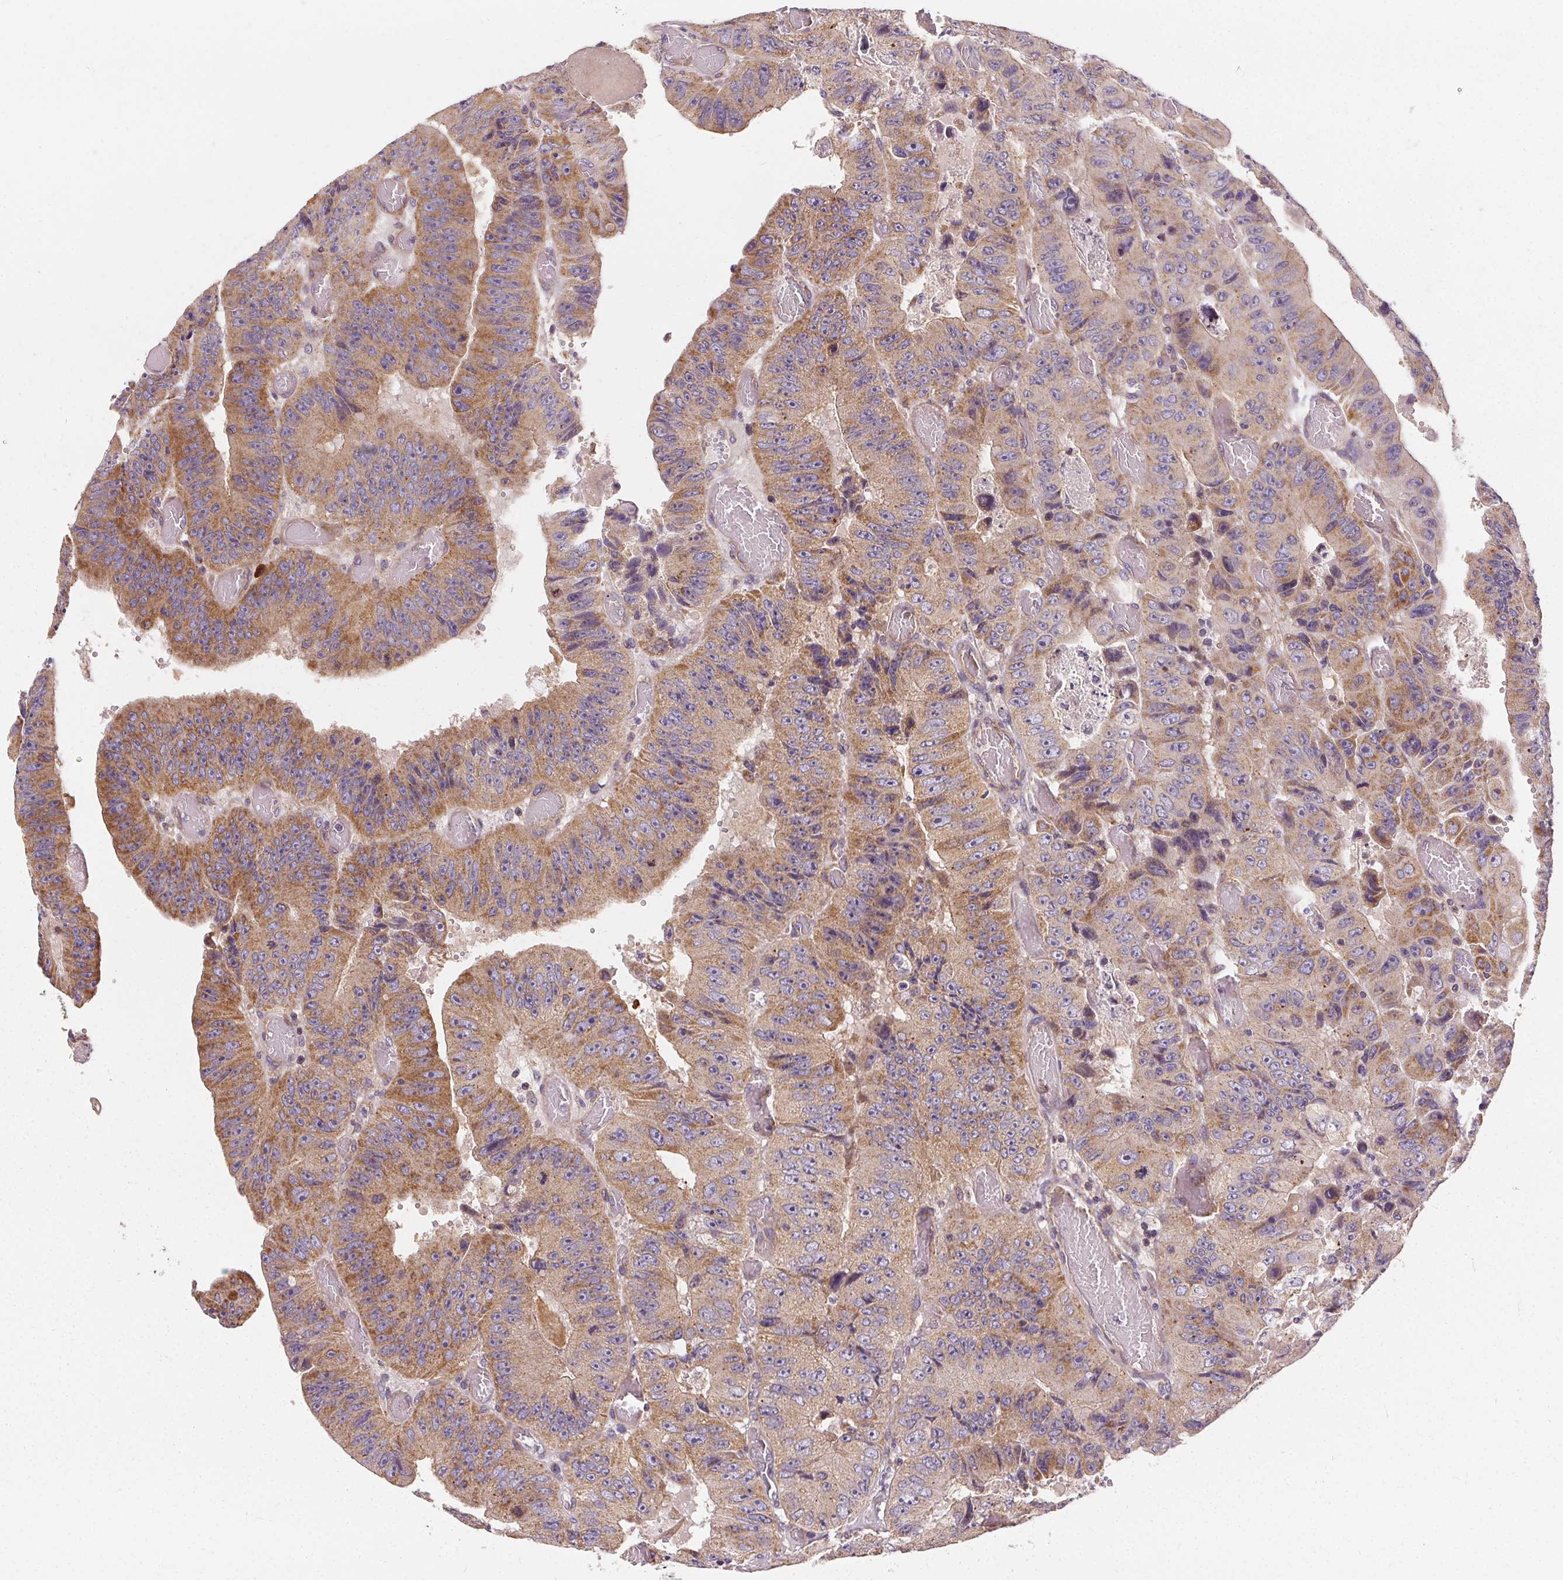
{"staining": {"intensity": "moderate", "quantity": ">75%", "location": "cytoplasmic/membranous"}, "tissue": "colorectal cancer", "cell_type": "Tumor cells", "image_type": "cancer", "snomed": [{"axis": "morphology", "description": "Adenocarcinoma, NOS"}, {"axis": "topography", "description": "Colon"}], "caption": "High-power microscopy captured an immunohistochemistry photomicrograph of colorectal adenocarcinoma, revealing moderate cytoplasmic/membranous expression in about >75% of tumor cells.", "gene": "APLP1", "patient": {"sex": "female", "age": 84}}